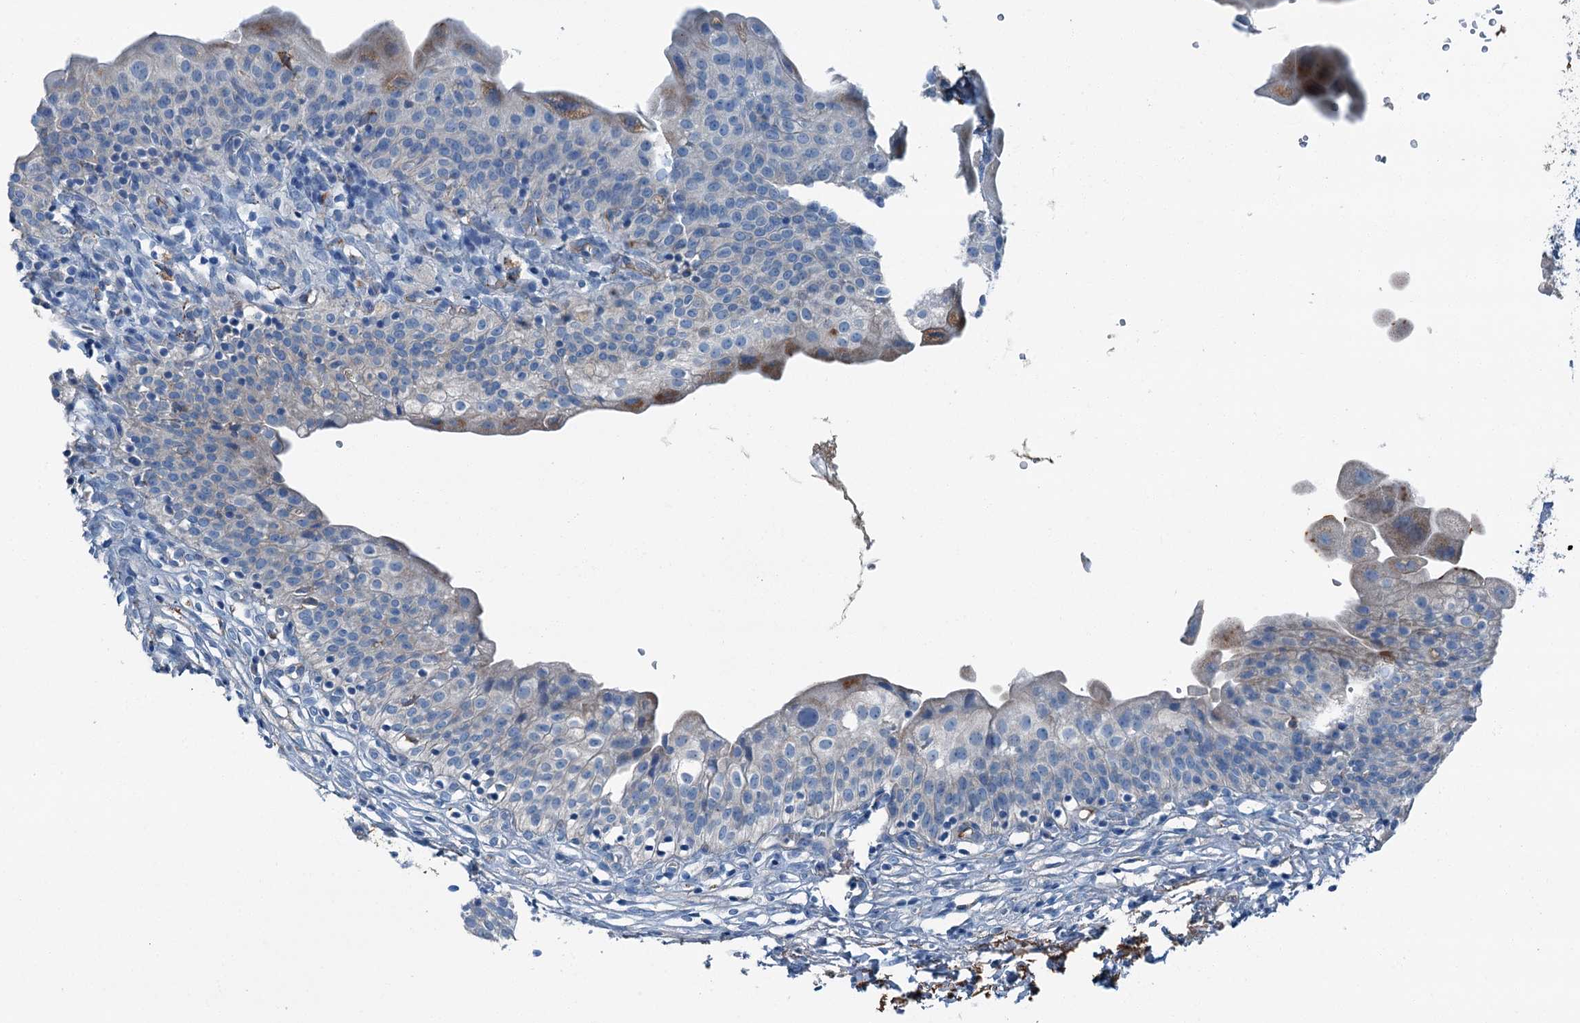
{"staining": {"intensity": "moderate", "quantity": "<25%", "location": "cytoplasmic/membranous"}, "tissue": "urinary bladder", "cell_type": "Urothelial cells", "image_type": "normal", "snomed": [{"axis": "morphology", "description": "Normal tissue, NOS"}, {"axis": "topography", "description": "Urinary bladder"}], "caption": "Urinary bladder stained for a protein reveals moderate cytoplasmic/membranous positivity in urothelial cells. (DAB IHC with brightfield microscopy, high magnification).", "gene": "AXL", "patient": {"sex": "male", "age": 55}}